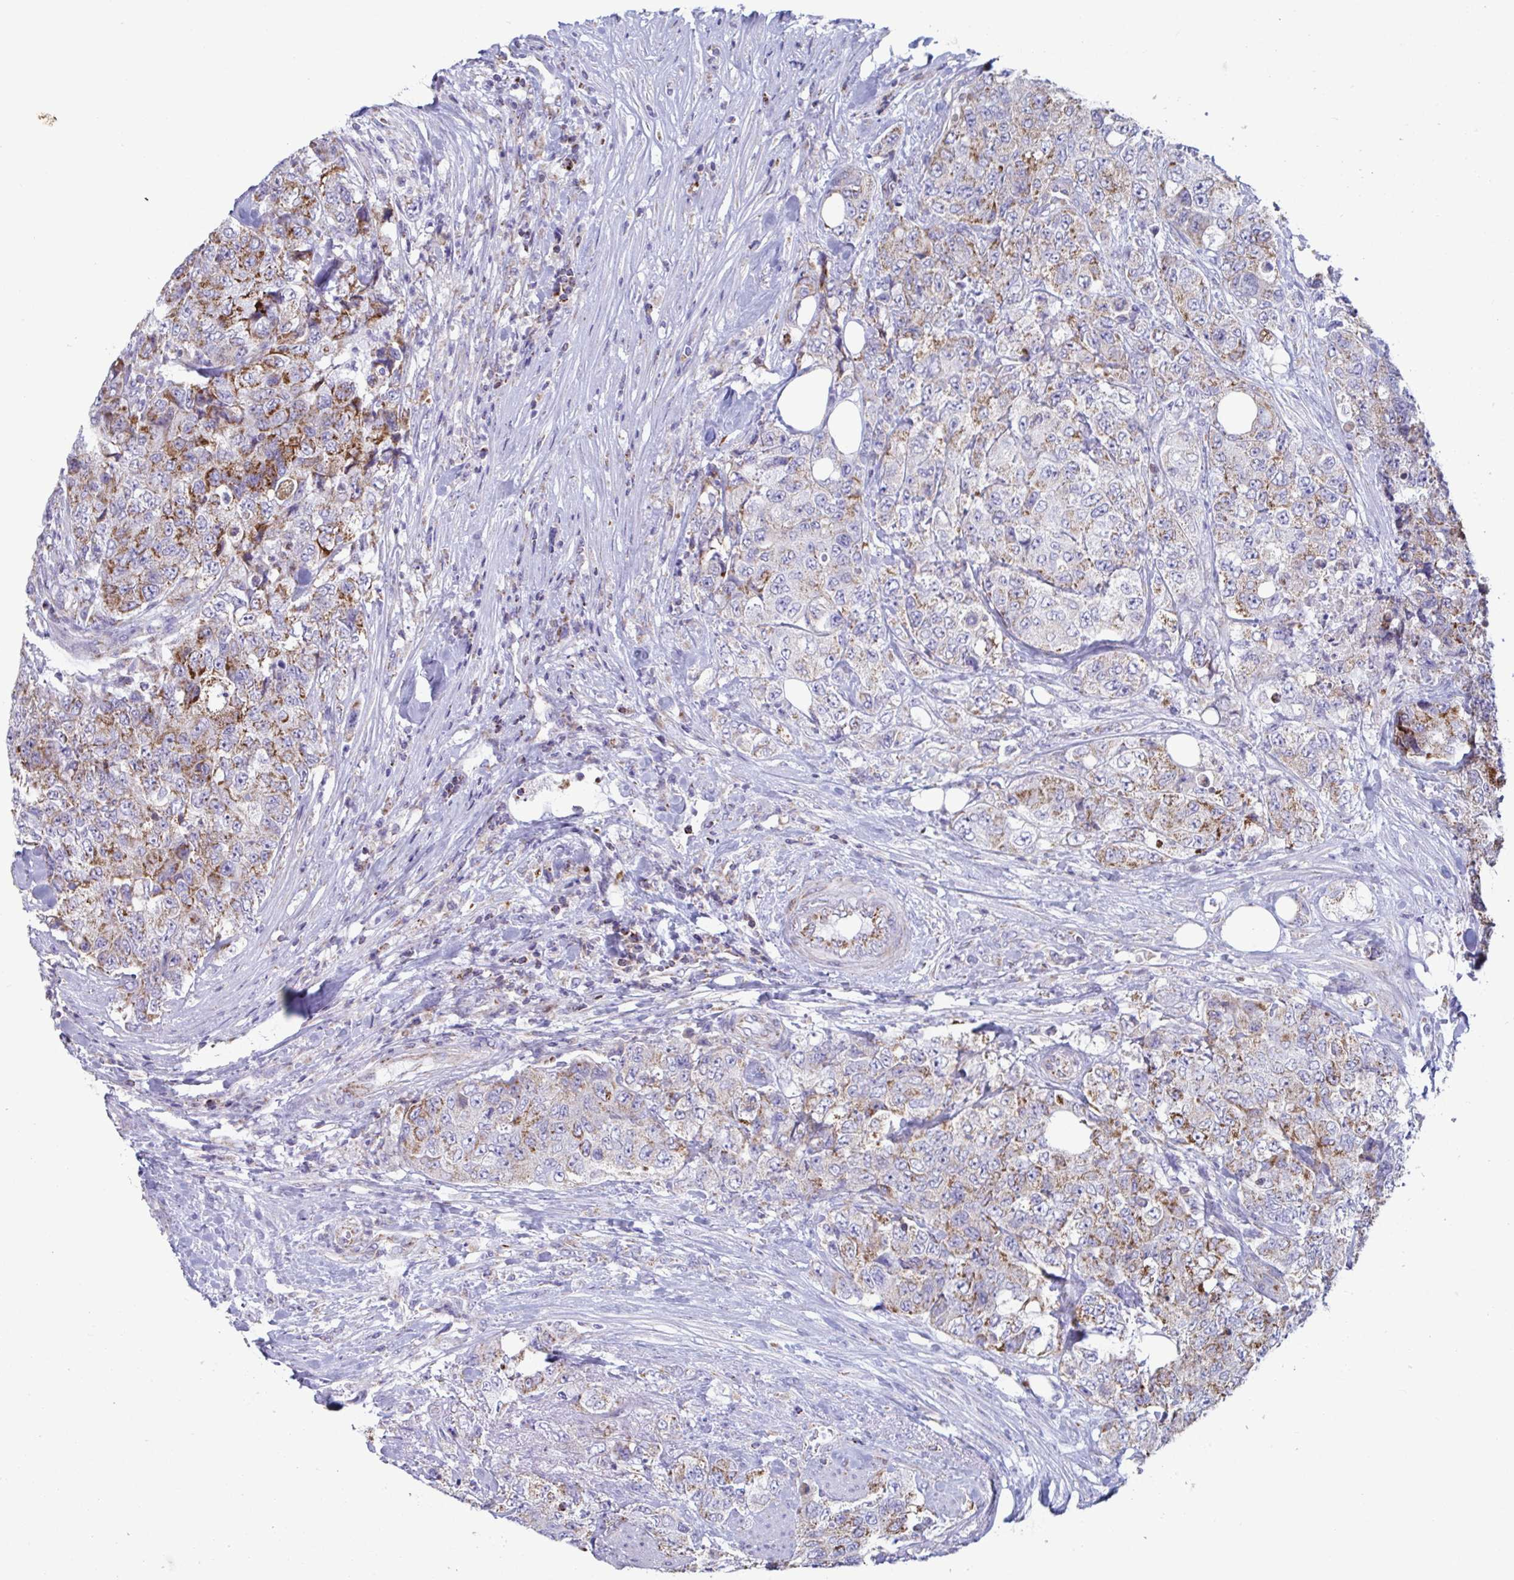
{"staining": {"intensity": "moderate", "quantity": ">75%", "location": "cytoplasmic/membranous"}, "tissue": "urothelial cancer", "cell_type": "Tumor cells", "image_type": "cancer", "snomed": [{"axis": "morphology", "description": "Urothelial carcinoma, High grade"}, {"axis": "topography", "description": "Urinary bladder"}], "caption": "Brown immunohistochemical staining in human urothelial carcinoma (high-grade) shows moderate cytoplasmic/membranous staining in about >75% of tumor cells.", "gene": "BCAT2", "patient": {"sex": "female", "age": 78}}